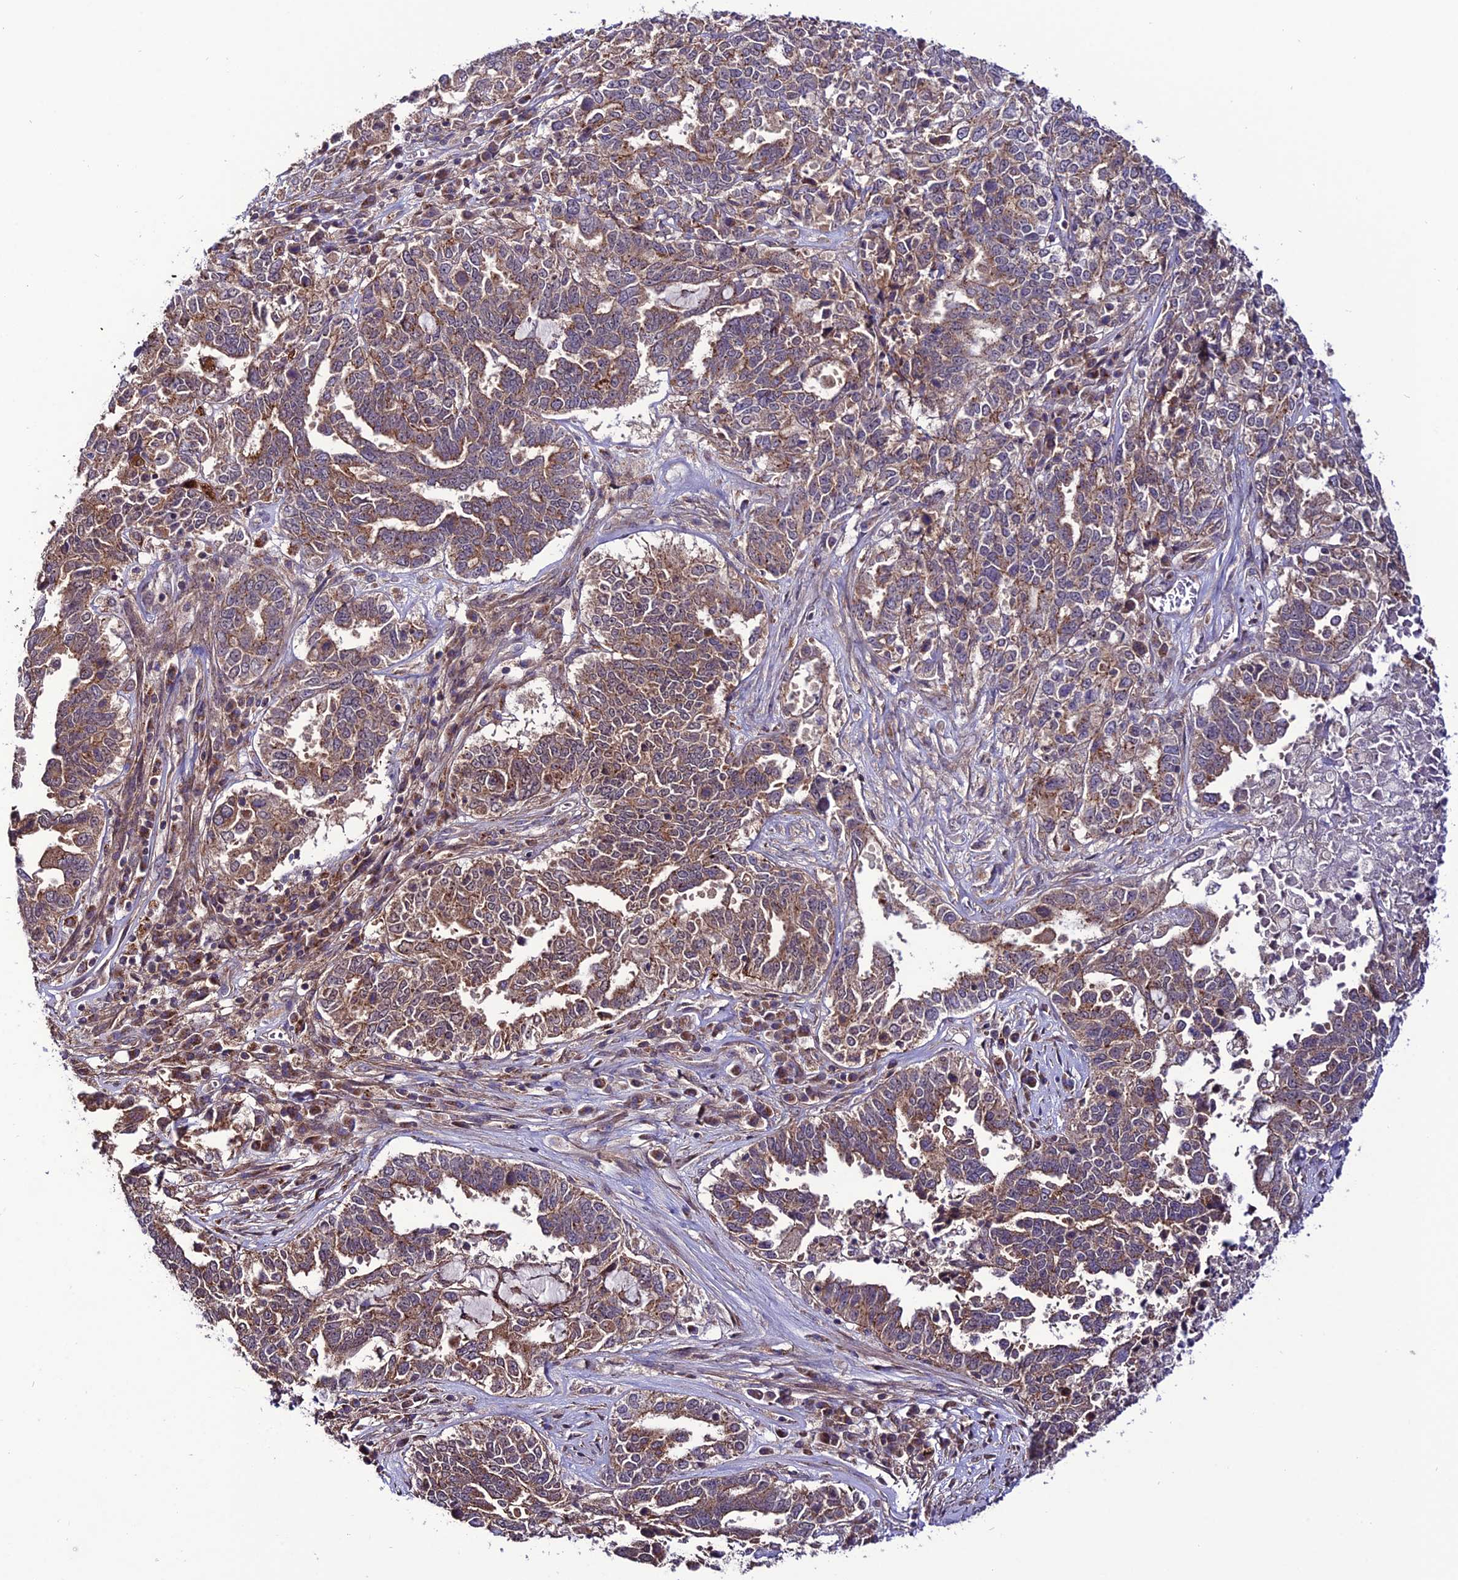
{"staining": {"intensity": "moderate", "quantity": ">75%", "location": "cytoplasmic/membranous"}, "tissue": "ovarian cancer", "cell_type": "Tumor cells", "image_type": "cancer", "snomed": [{"axis": "morphology", "description": "Carcinoma, endometroid"}, {"axis": "topography", "description": "Ovary"}], "caption": "Protein expression analysis of ovarian endometroid carcinoma shows moderate cytoplasmic/membranous staining in about >75% of tumor cells.", "gene": "PPIL3", "patient": {"sex": "female", "age": 62}}